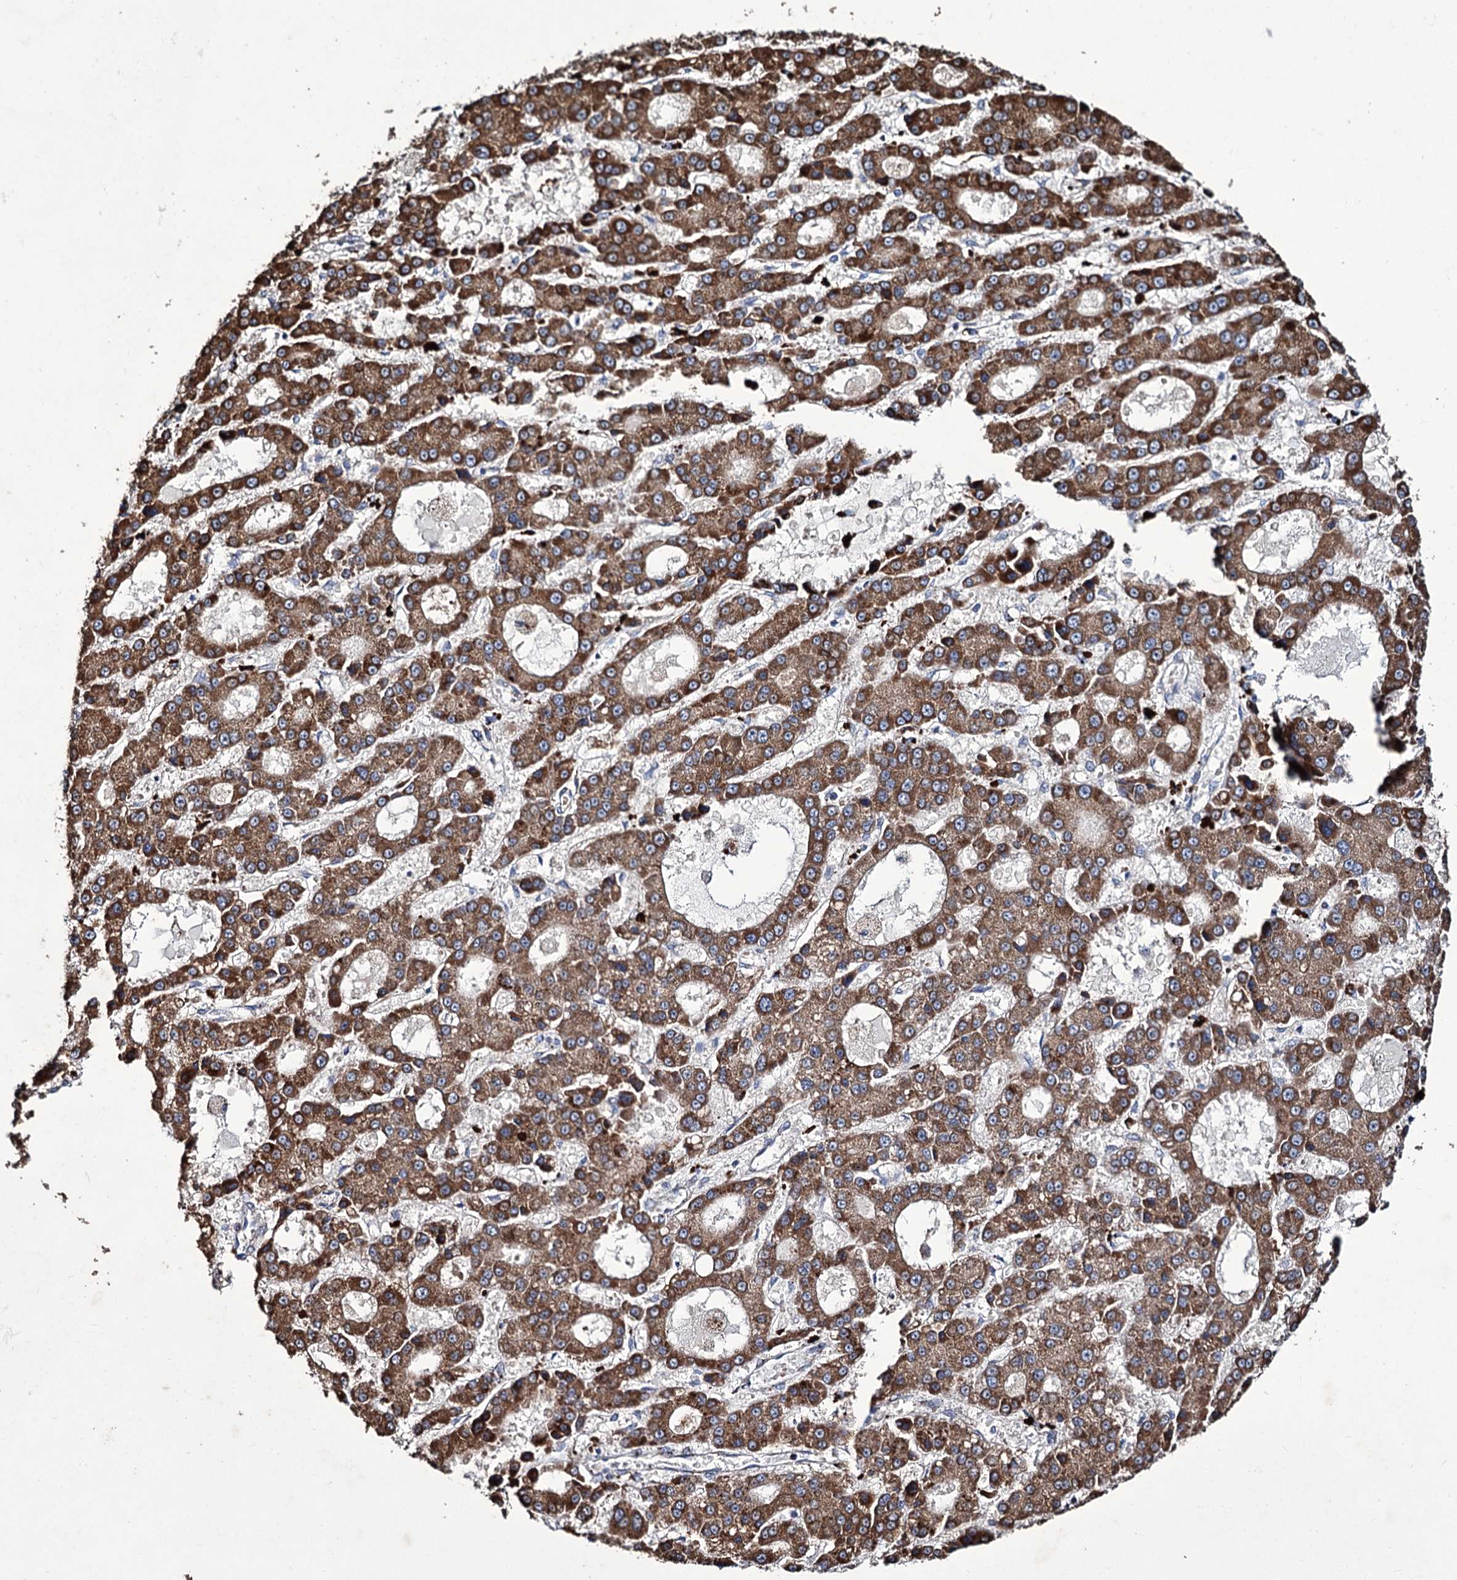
{"staining": {"intensity": "moderate", "quantity": ">75%", "location": "cytoplasmic/membranous"}, "tissue": "liver cancer", "cell_type": "Tumor cells", "image_type": "cancer", "snomed": [{"axis": "morphology", "description": "Carcinoma, Hepatocellular, NOS"}, {"axis": "topography", "description": "Liver"}], "caption": "Immunohistochemistry image of liver hepatocellular carcinoma stained for a protein (brown), which exhibits medium levels of moderate cytoplasmic/membranous expression in about >75% of tumor cells.", "gene": "TUBGCP5", "patient": {"sex": "male", "age": 70}}